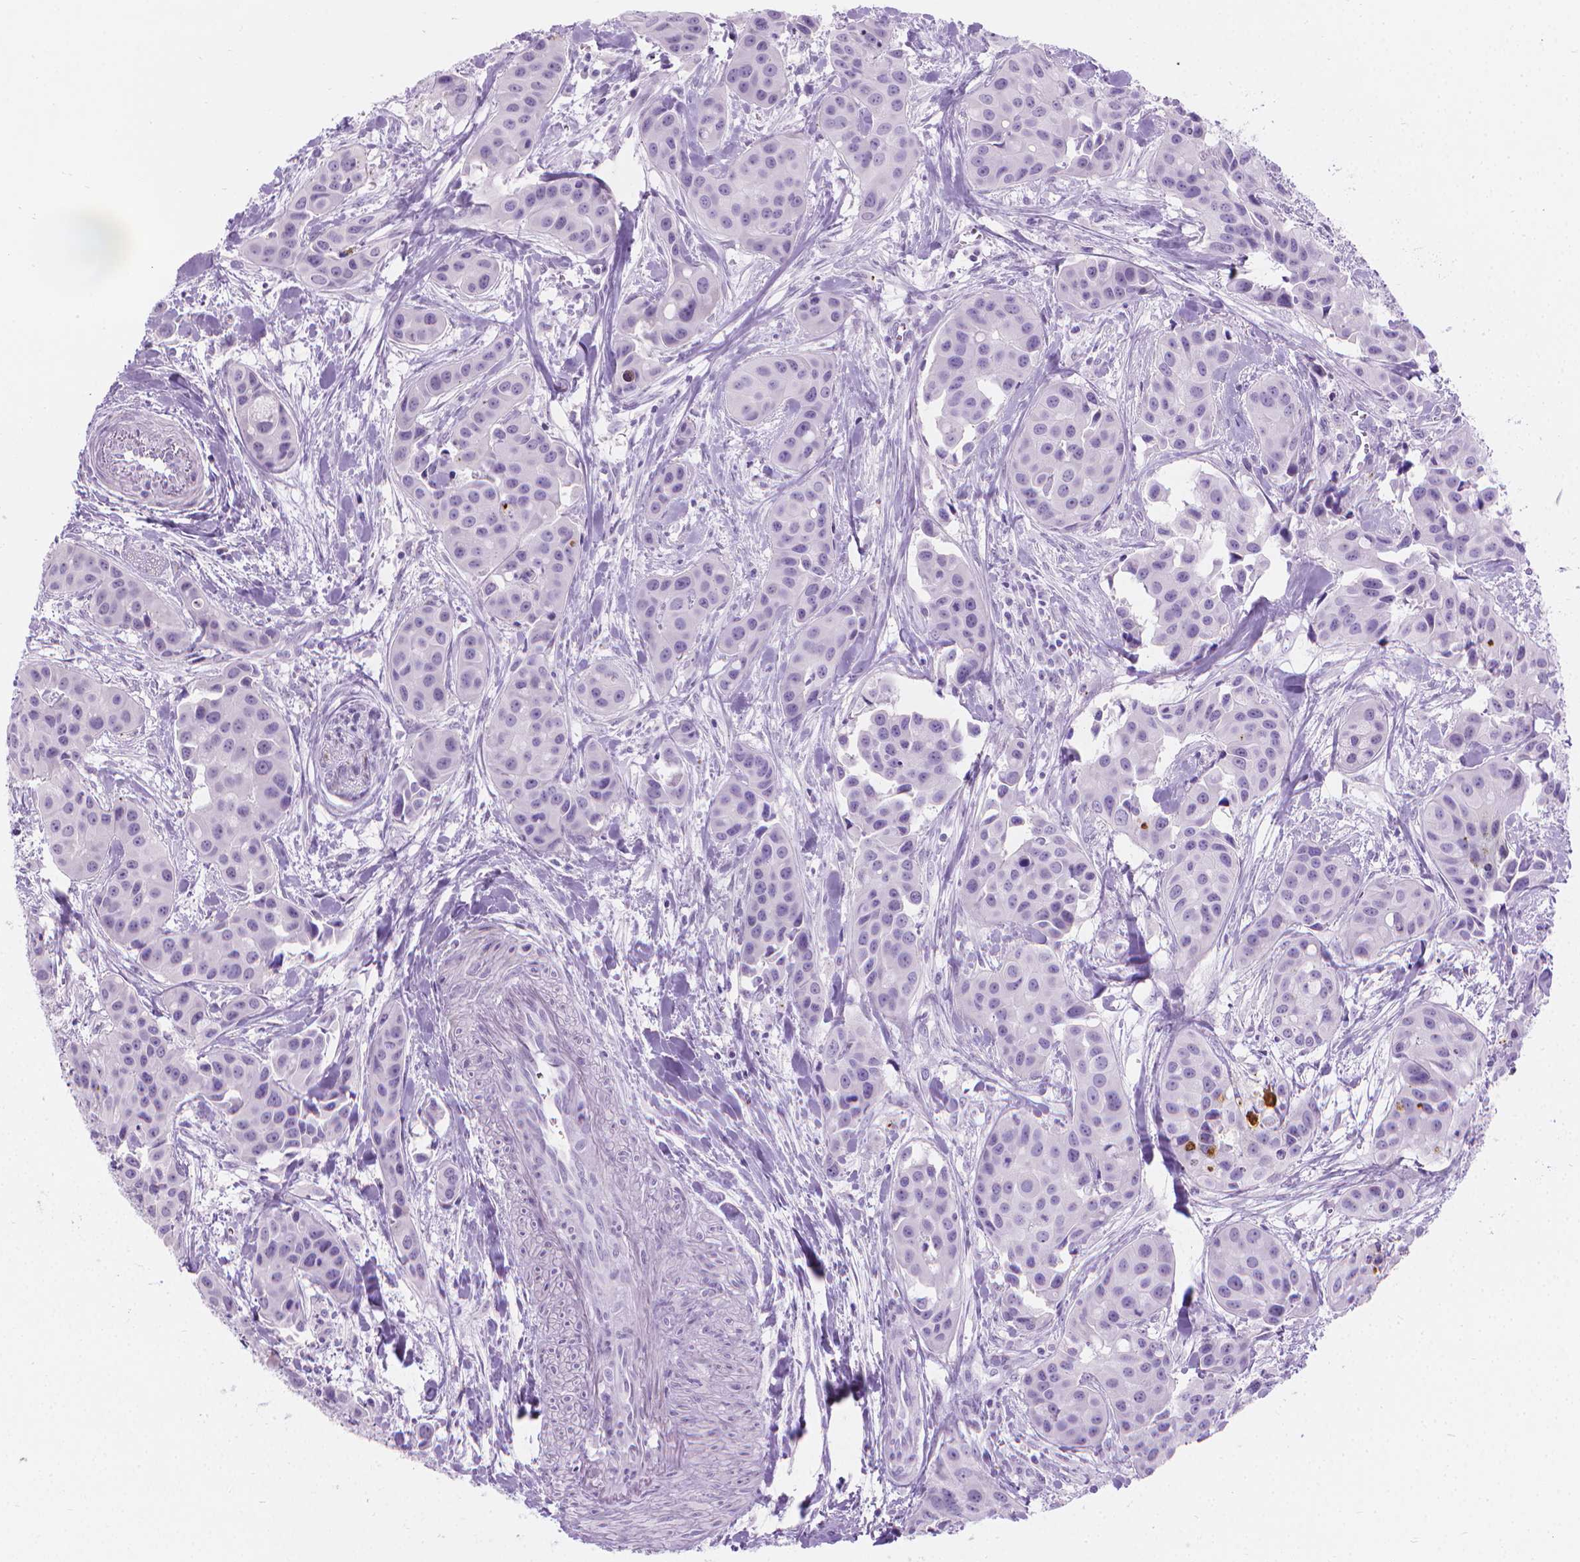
{"staining": {"intensity": "negative", "quantity": "none", "location": "none"}, "tissue": "head and neck cancer", "cell_type": "Tumor cells", "image_type": "cancer", "snomed": [{"axis": "morphology", "description": "Adenocarcinoma, NOS"}, {"axis": "topography", "description": "Head-Neck"}], "caption": "Head and neck cancer (adenocarcinoma) stained for a protein using immunohistochemistry (IHC) demonstrates no positivity tumor cells.", "gene": "CFAP52", "patient": {"sex": "male", "age": 76}}